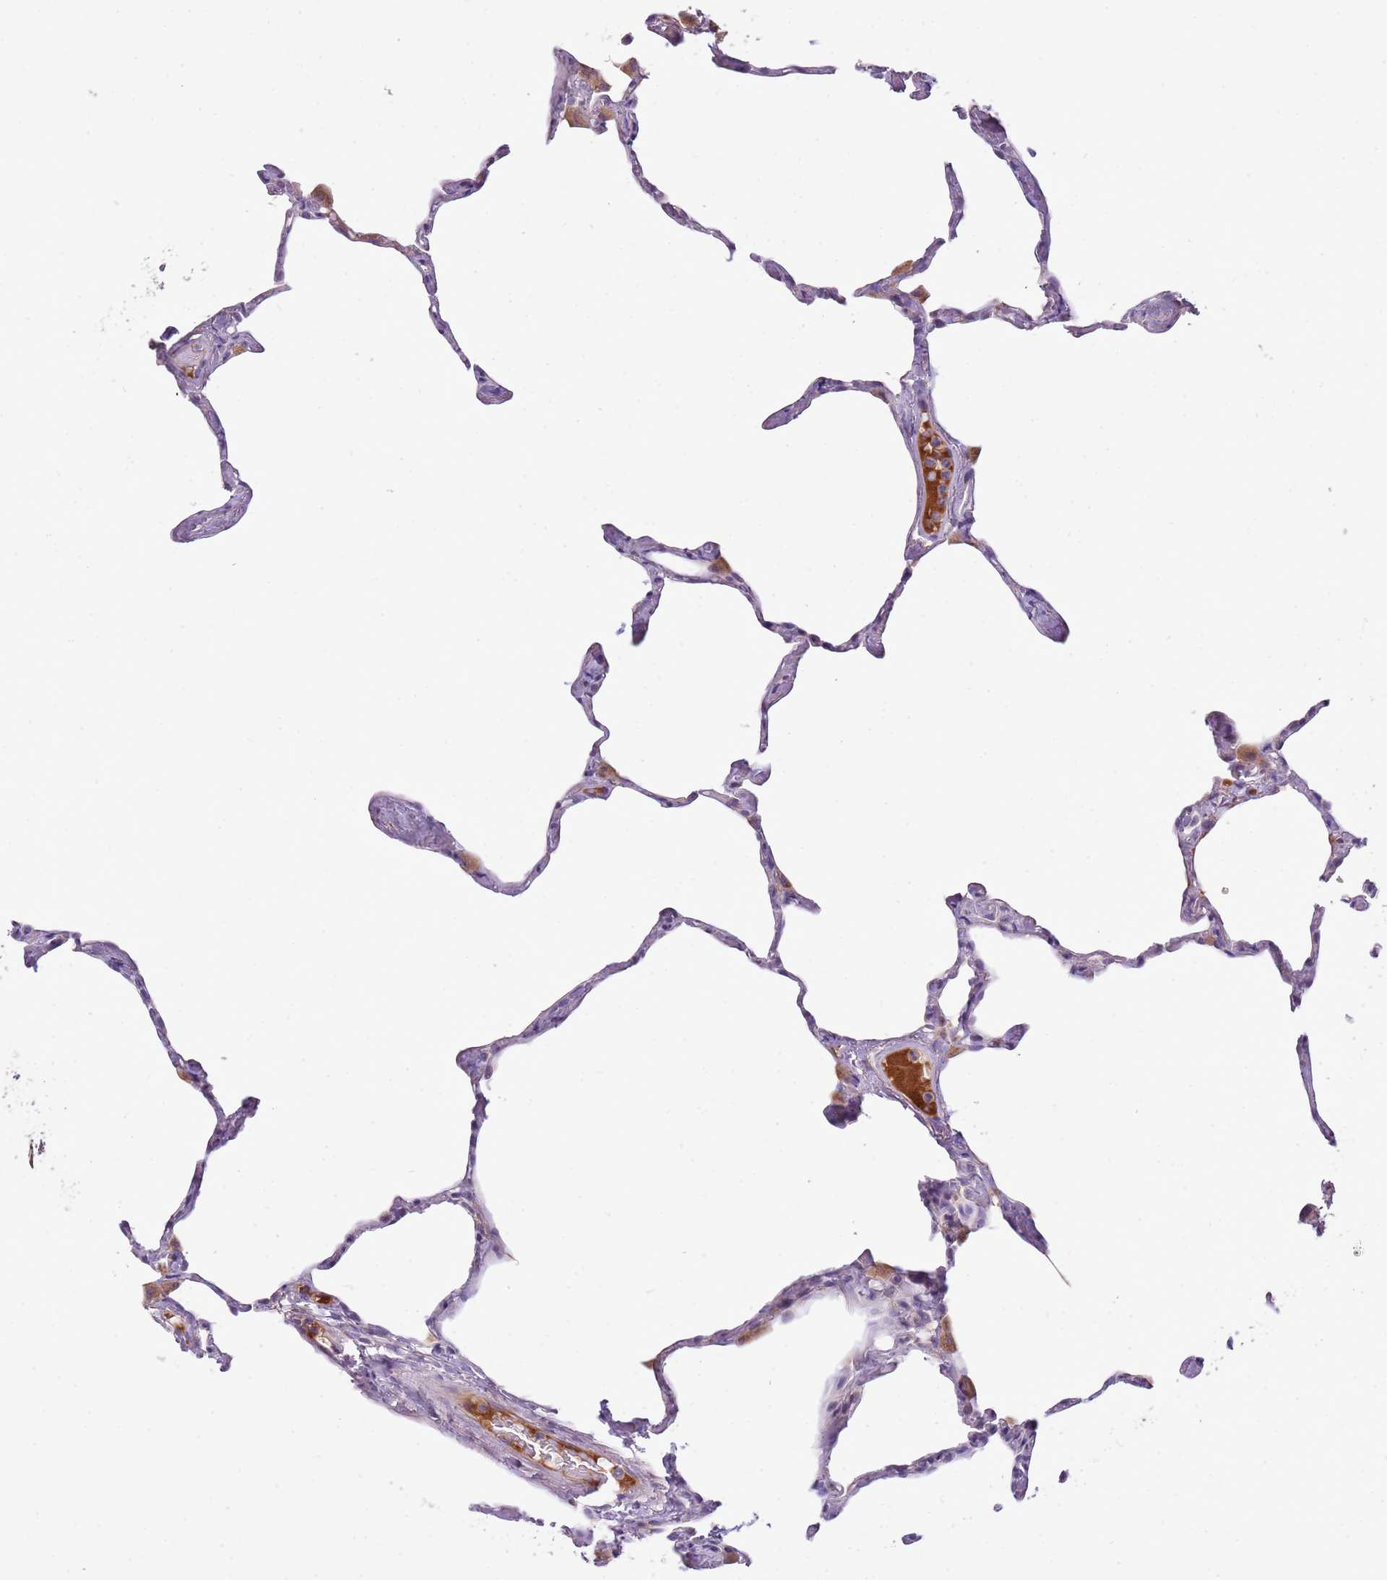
{"staining": {"intensity": "weak", "quantity": "<25%", "location": "cytoplasmic/membranous"}, "tissue": "lung", "cell_type": "Alveolar cells", "image_type": "normal", "snomed": [{"axis": "morphology", "description": "Normal tissue, NOS"}, {"axis": "topography", "description": "Lung"}], "caption": "The IHC image has no significant staining in alveolar cells of lung.", "gene": "SCAMP5", "patient": {"sex": "male", "age": 65}}